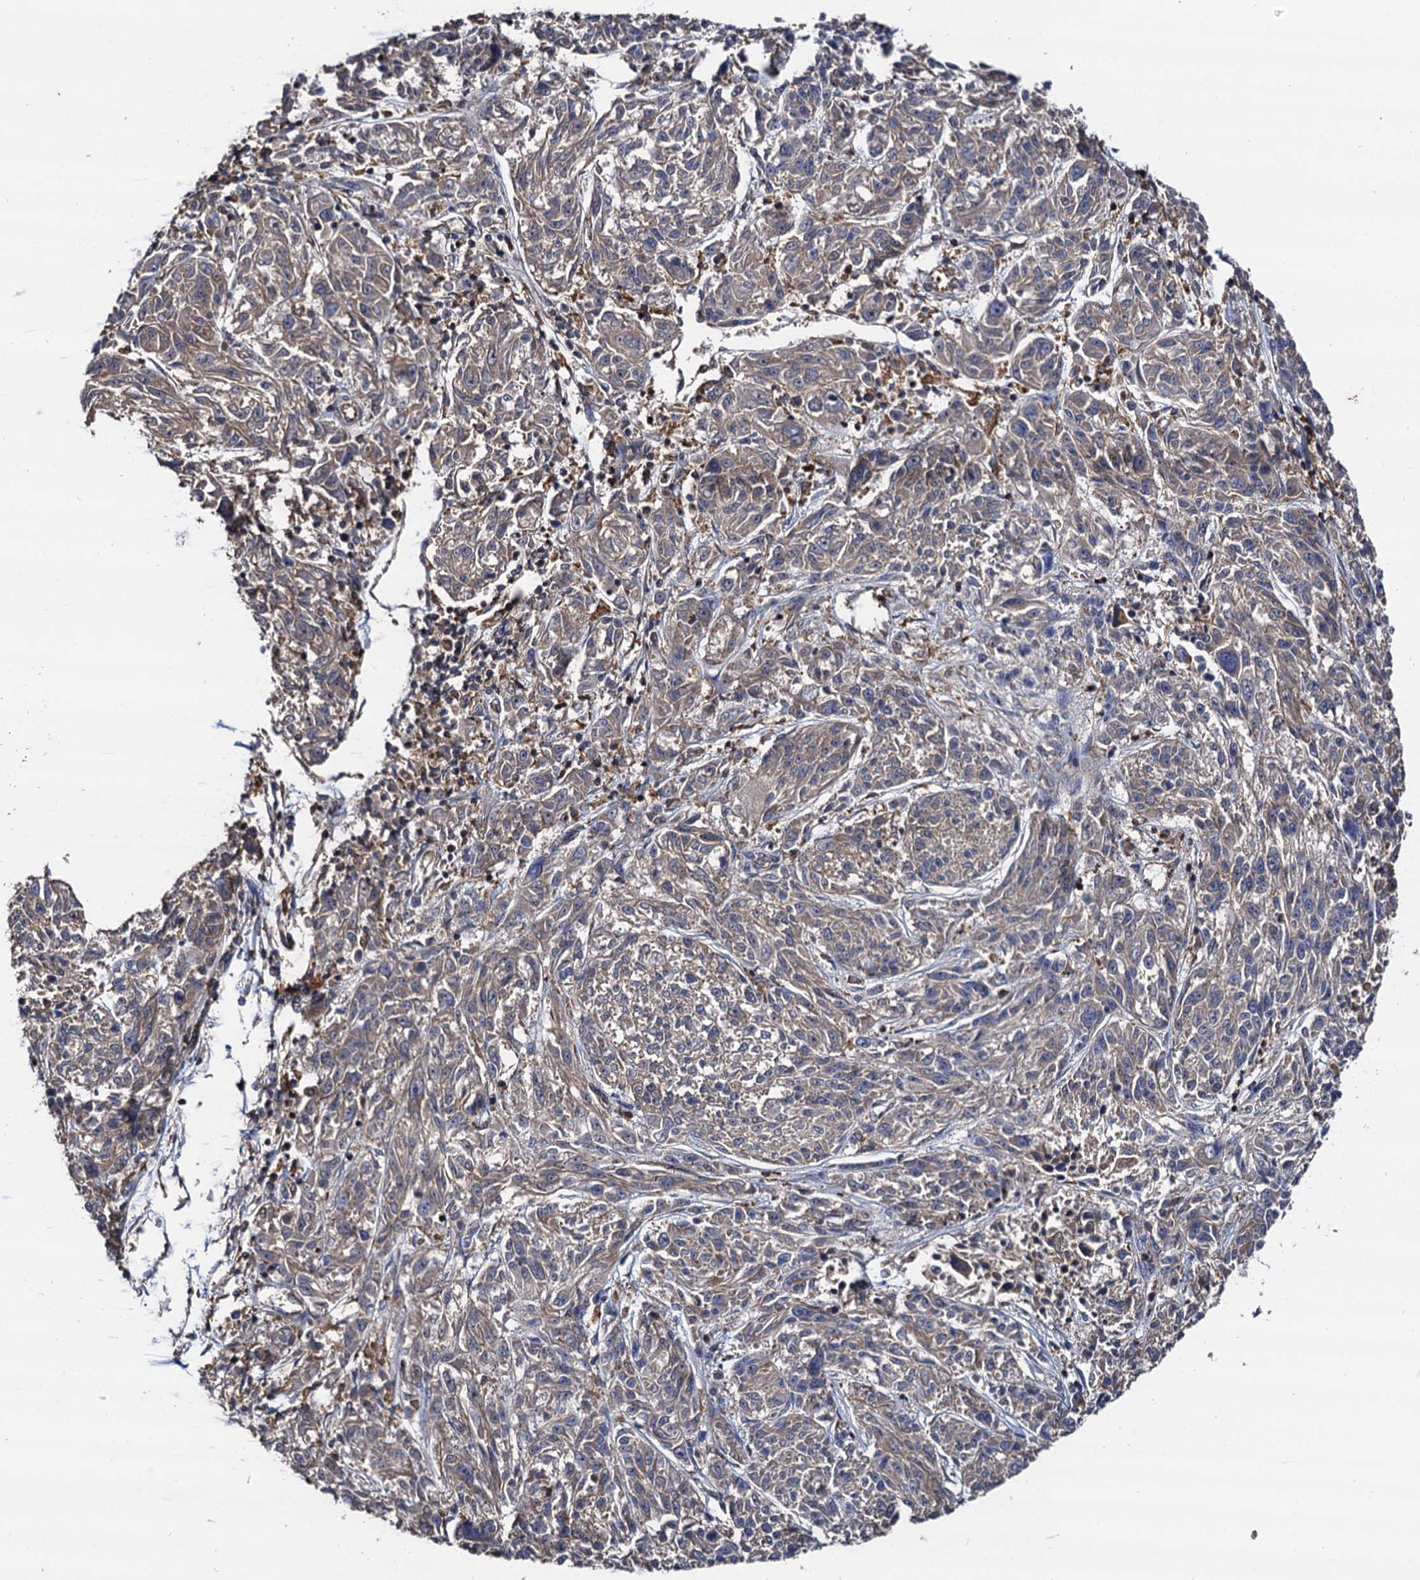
{"staining": {"intensity": "weak", "quantity": "<25%", "location": "cytoplasmic/membranous"}, "tissue": "melanoma", "cell_type": "Tumor cells", "image_type": "cancer", "snomed": [{"axis": "morphology", "description": "Malignant melanoma, NOS"}, {"axis": "topography", "description": "Skin"}], "caption": "Immunohistochemistry image of melanoma stained for a protein (brown), which reveals no staining in tumor cells.", "gene": "BORA", "patient": {"sex": "male", "age": 53}}